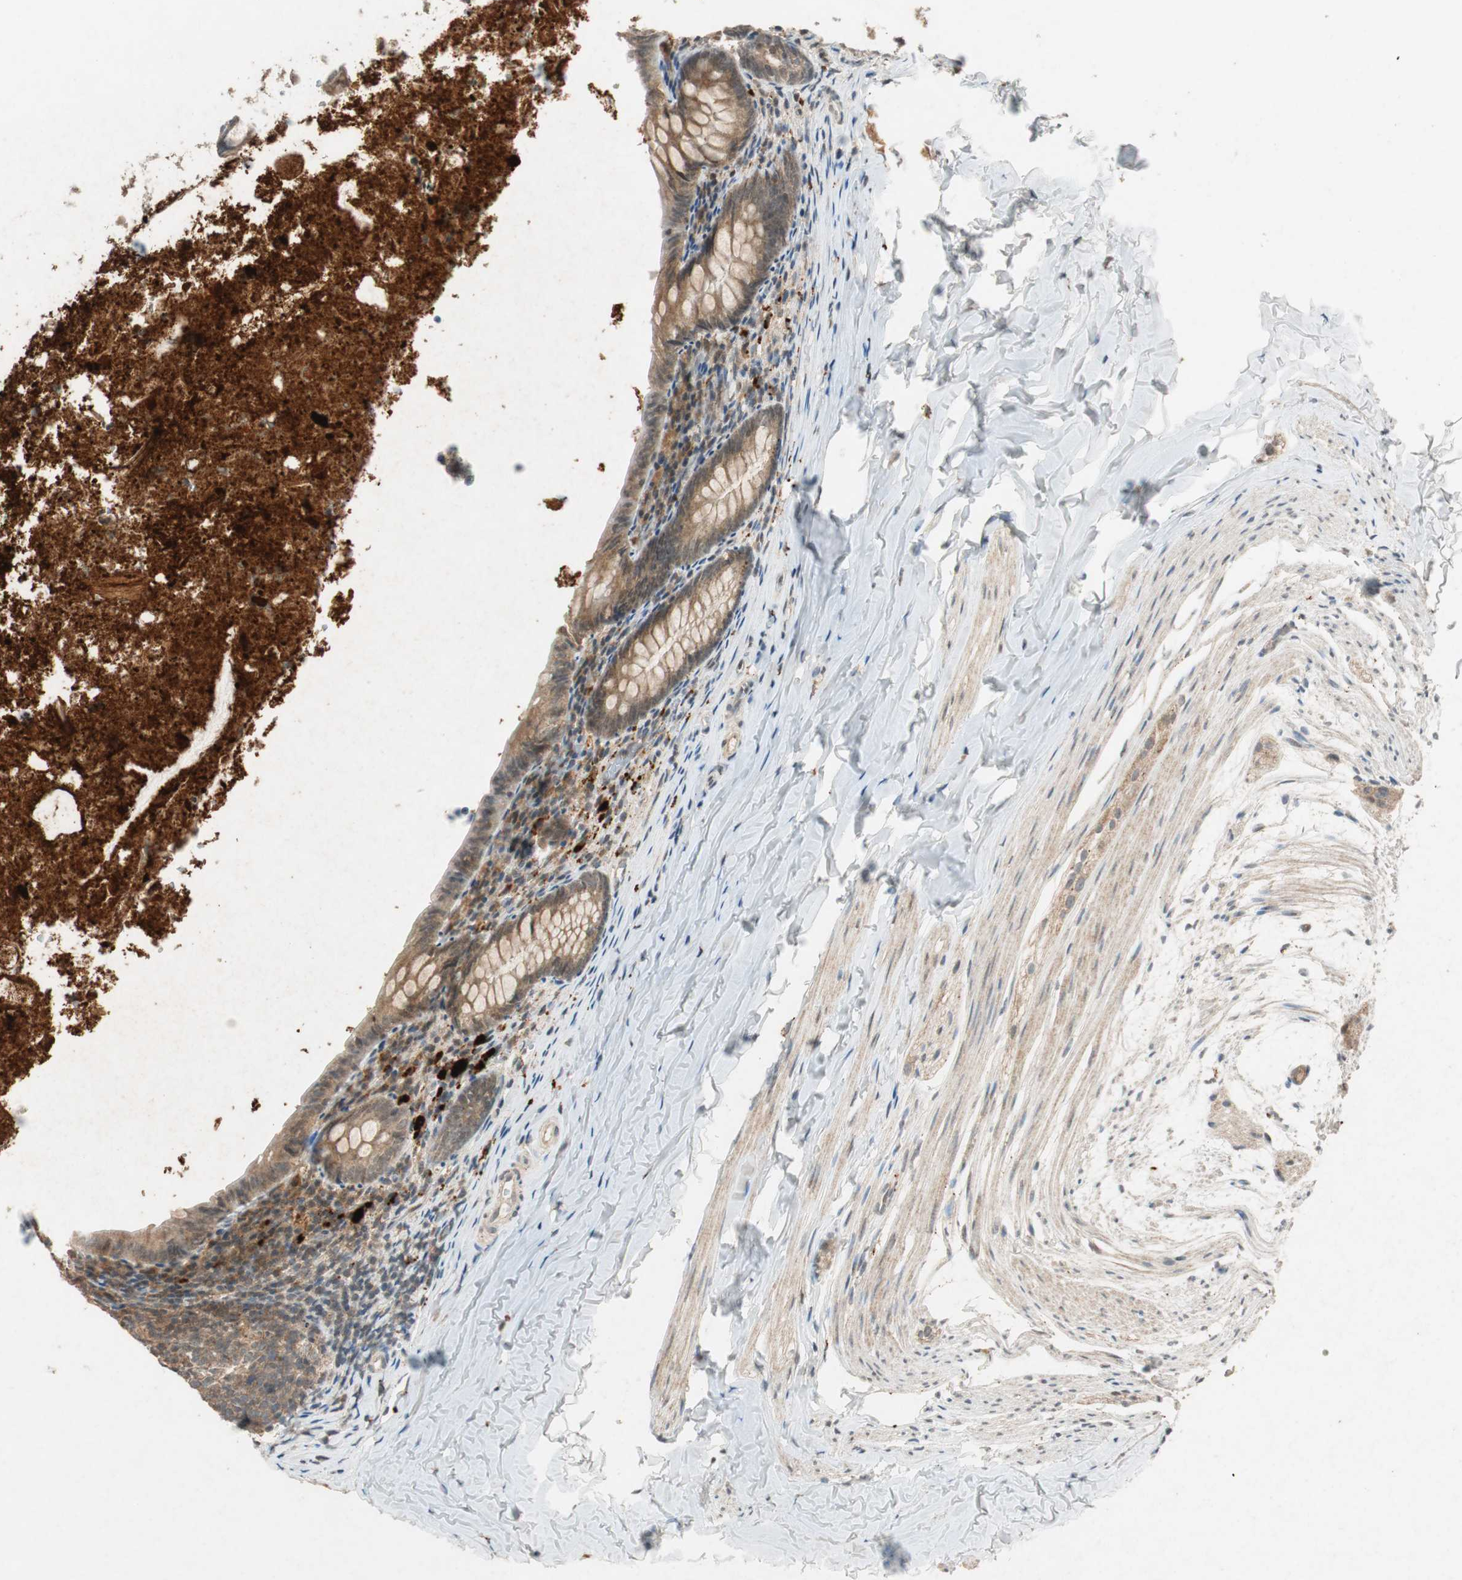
{"staining": {"intensity": "moderate", "quantity": ">75%", "location": "cytoplasmic/membranous"}, "tissue": "appendix", "cell_type": "Glandular cells", "image_type": "normal", "snomed": [{"axis": "morphology", "description": "Normal tissue, NOS"}, {"axis": "topography", "description": "Appendix"}], "caption": "The immunohistochemical stain shows moderate cytoplasmic/membranous expression in glandular cells of benign appendix.", "gene": "GLB1", "patient": {"sex": "female", "age": 10}}